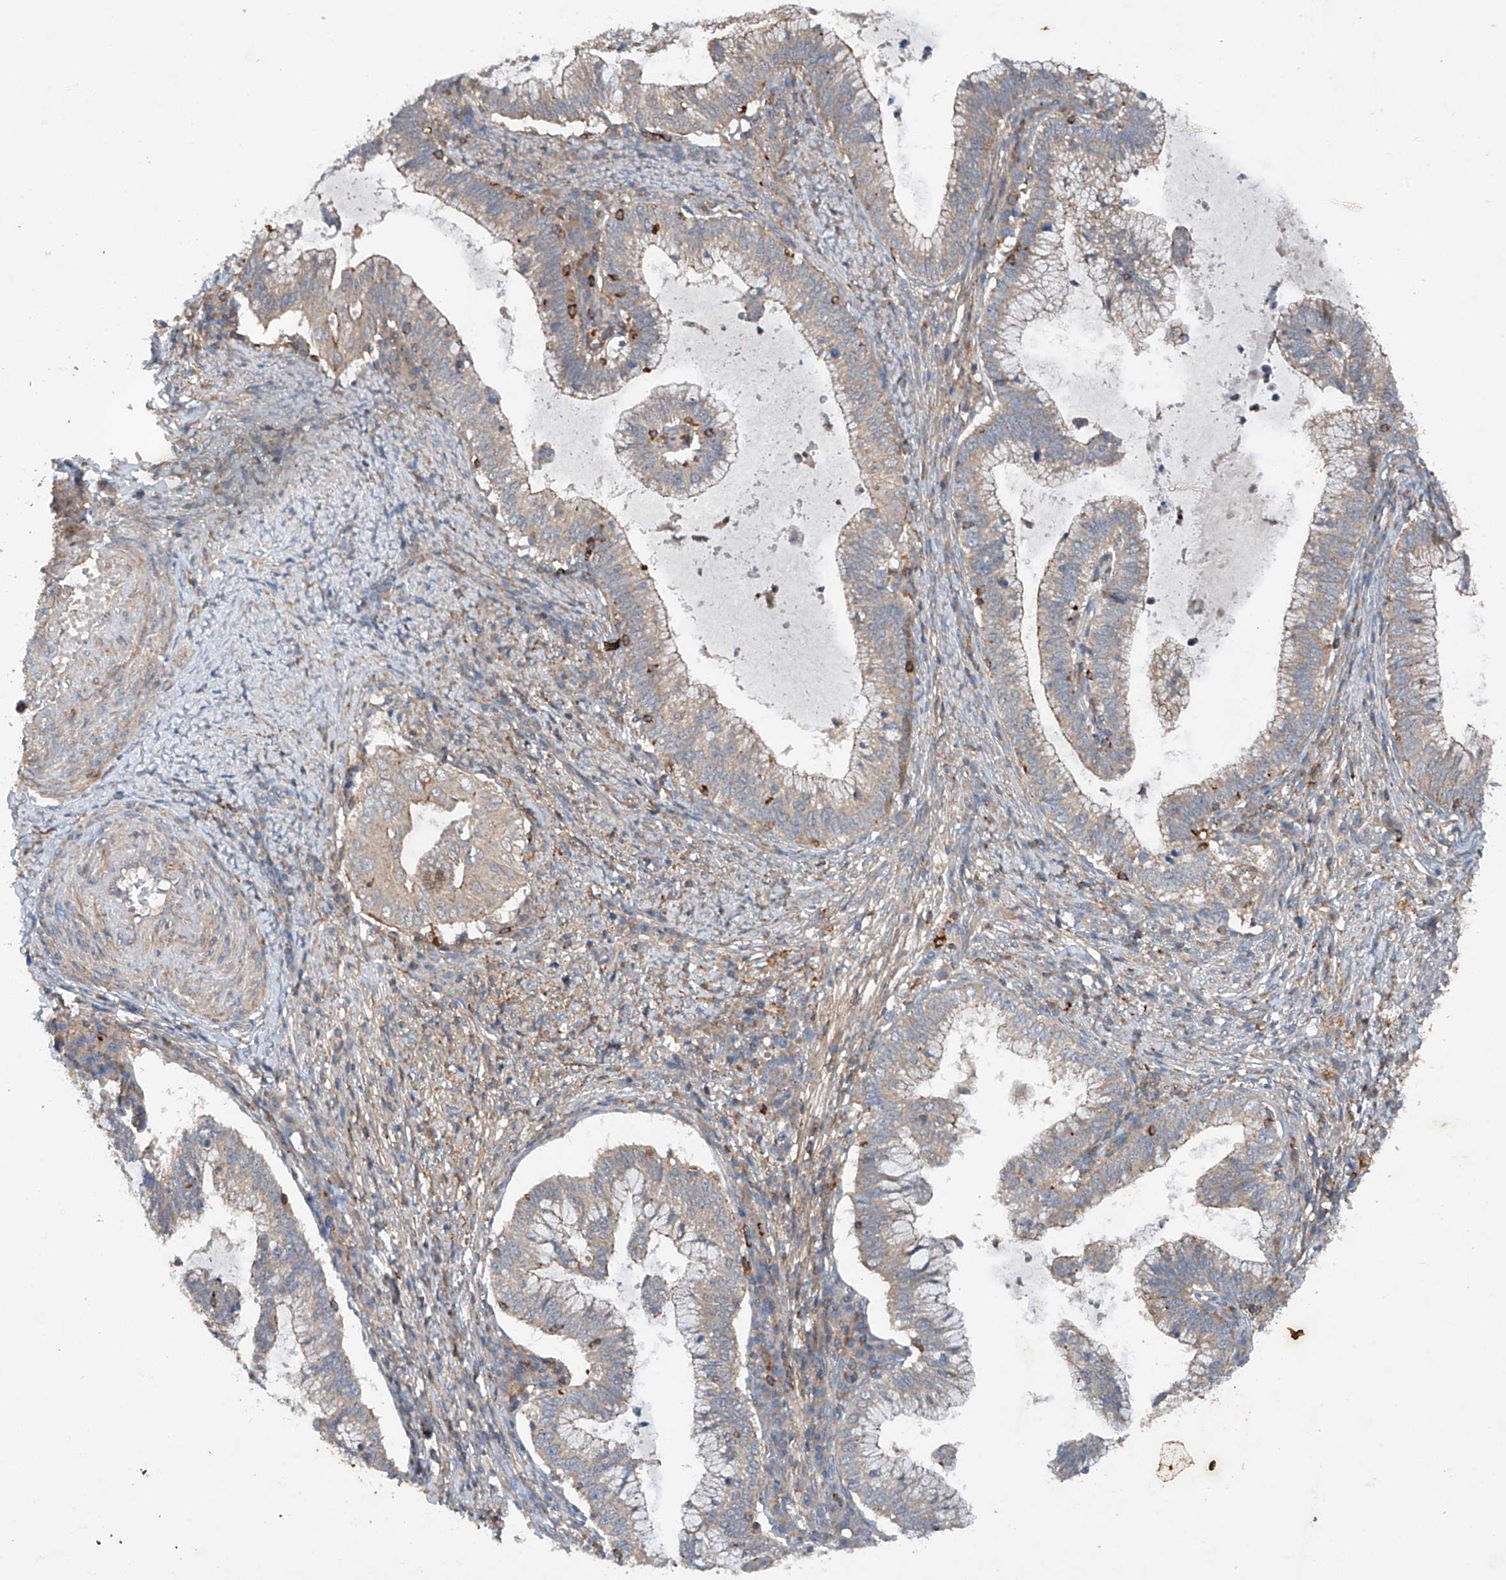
{"staining": {"intensity": "weak", "quantity": "25%-75%", "location": "cytoplasmic/membranous"}, "tissue": "cervical cancer", "cell_type": "Tumor cells", "image_type": "cancer", "snomed": [{"axis": "morphology", "description": "Adenocarcinoma, NOS"}, {"axis": "topography", "description": "Cervix"}], "caption": "Immunohistochemical staining of human cervical cancer reveals low levels of weak cytoplasmic/membranous staining in approximately 25%-75% of tumor cells.", "gene": "CEP85L", "patient": {"sex": "female", "age": 36}}